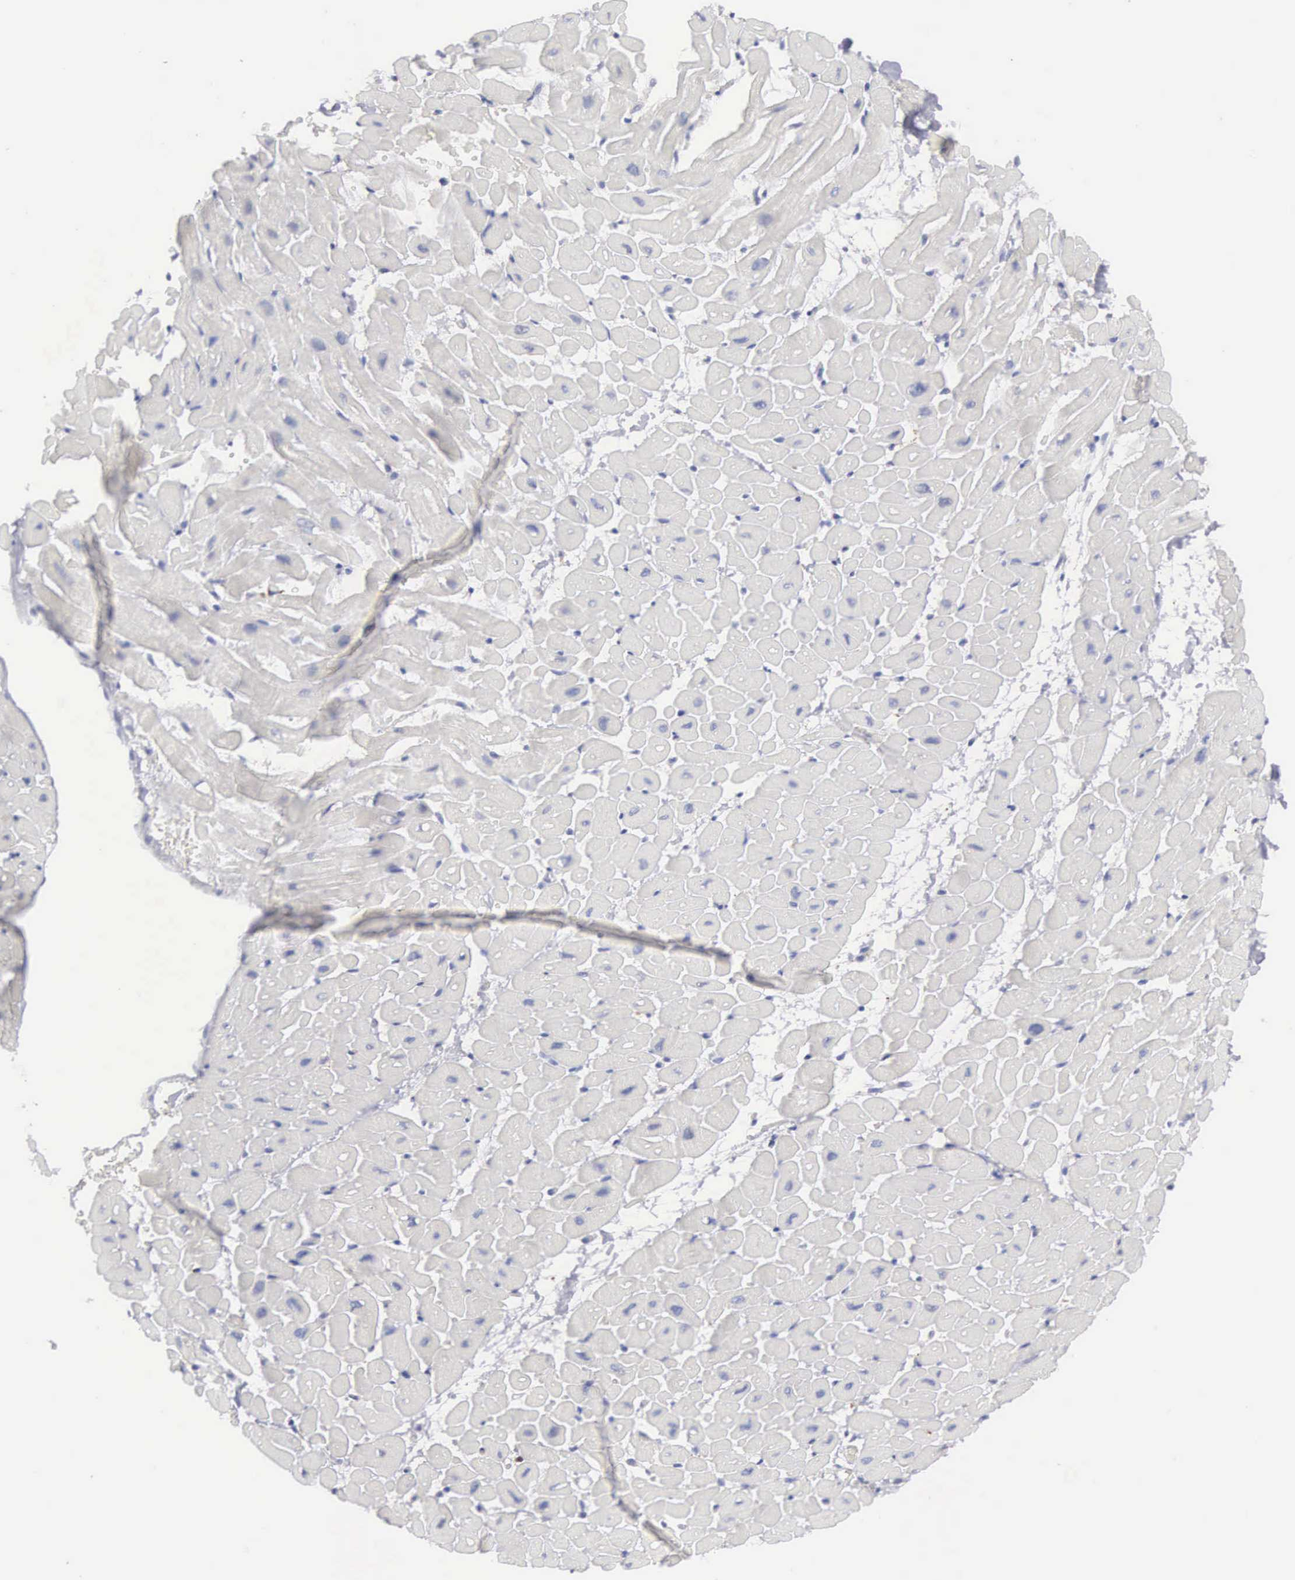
{"staining": {"intensity": "negative", "quantity": "none", "location": "none"}, "tissue": "heart muscle", "cell_type": "Cardiomyocytes", "image_type": "normal", "snomed": [{"axis": "morphology", "description": "Normal tissue, NOS"}, {"axis": "topography", "description": "Heart"}], "caption": "DAB immunohistochemical staining of unremarkable human heart muscle displays no significant expression in cardiomyocytes.", "gene": "ENSG00000285304", "patient": {"sex": "male", "age": 45}}